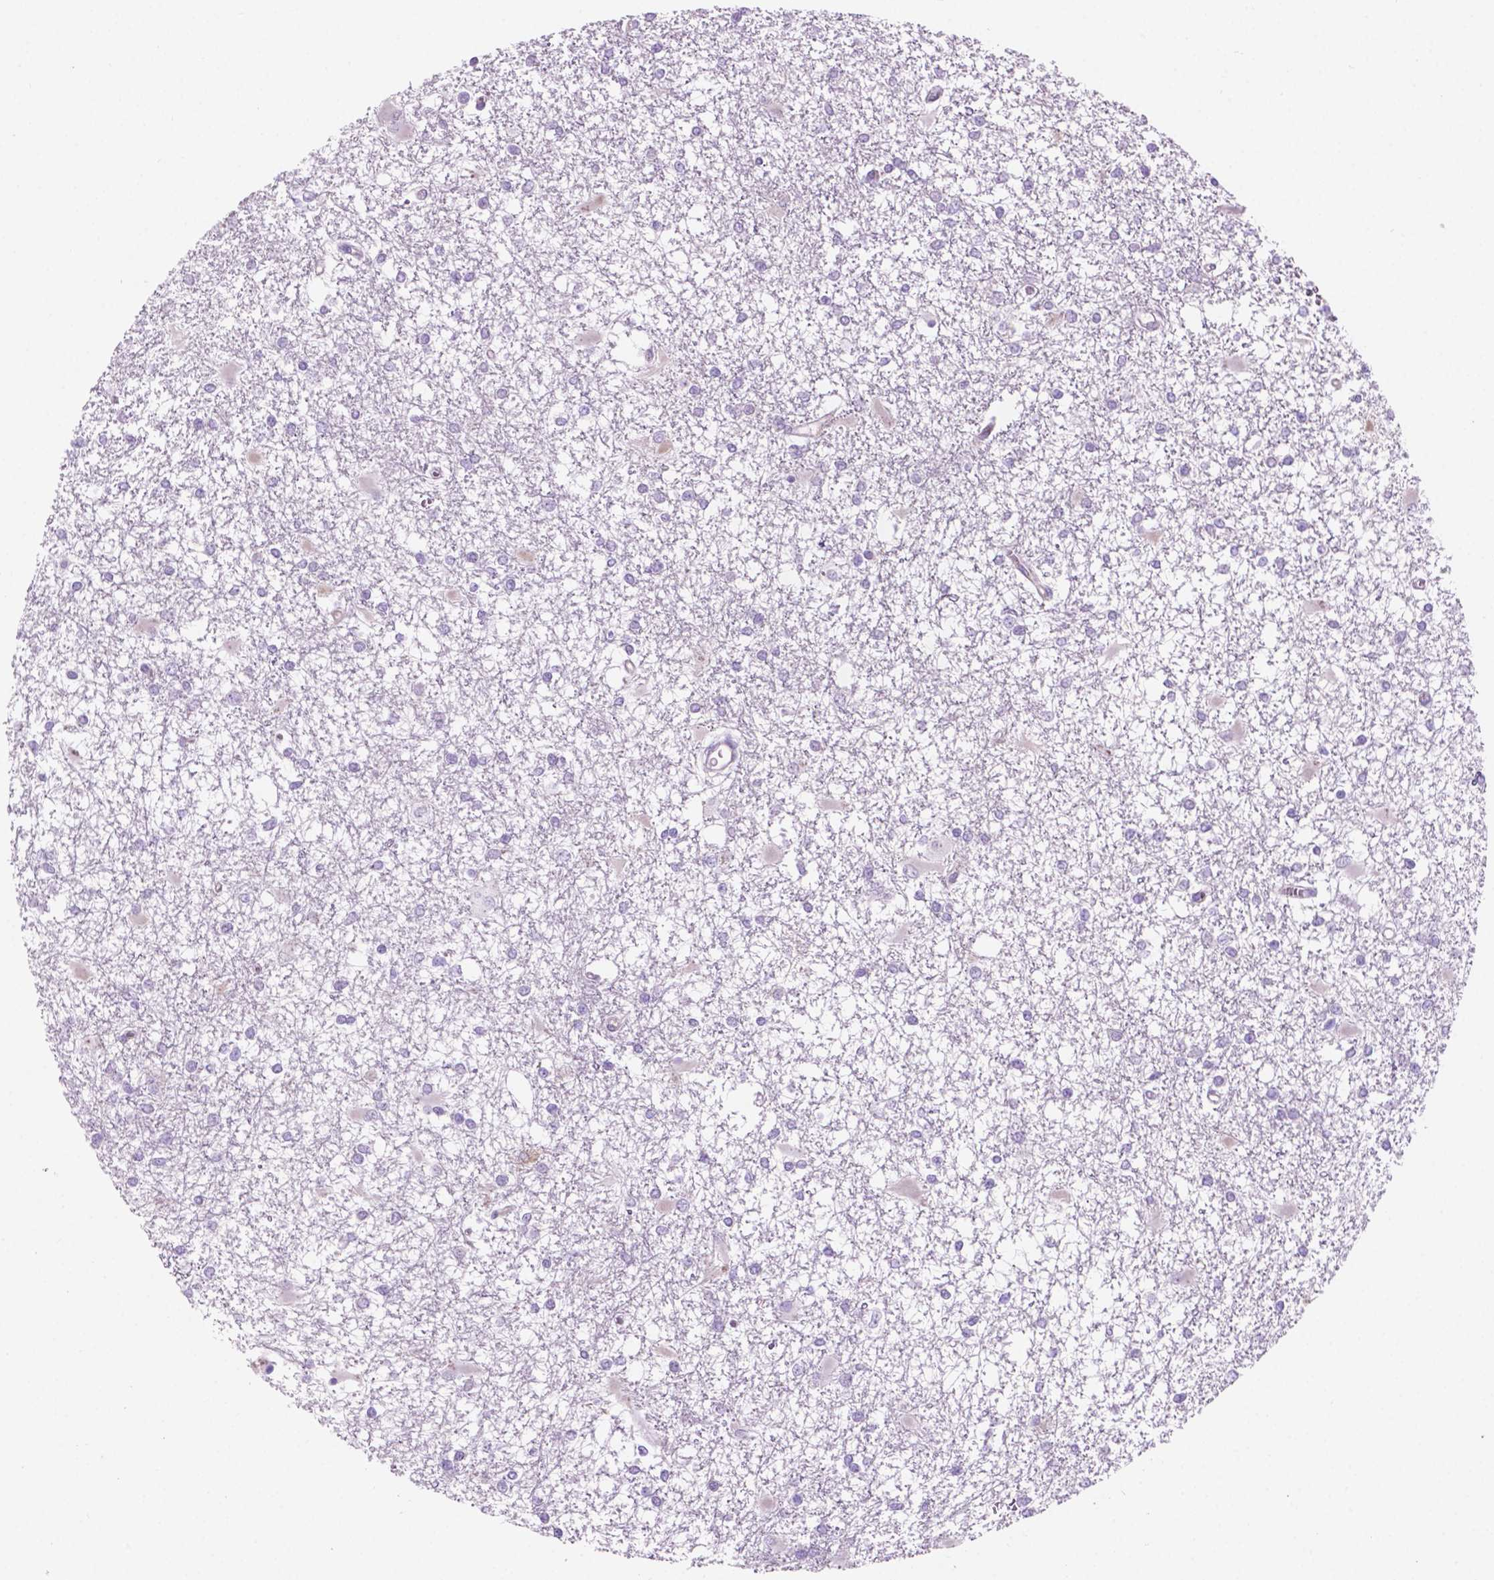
{"staining": {"intensity": "negative", "quantity": "none", "location": "none"}, "tissue": "glioma", "cell_type": "Tumor cells", "image_type": "cancer", "snomed": [{"axis": "morphology", "description": "Glioma, malignant, High grade"}, {"axis": "topography", "description": "Cerebral cortex"}], "caption": "This is an immunohistochemistry (IHC) photomicrograph of human malignant high-grade glioma. There is no expression in tumor cells.", "gene": "GRIN2B", "patient": {"sex": "male", "age": 79}}